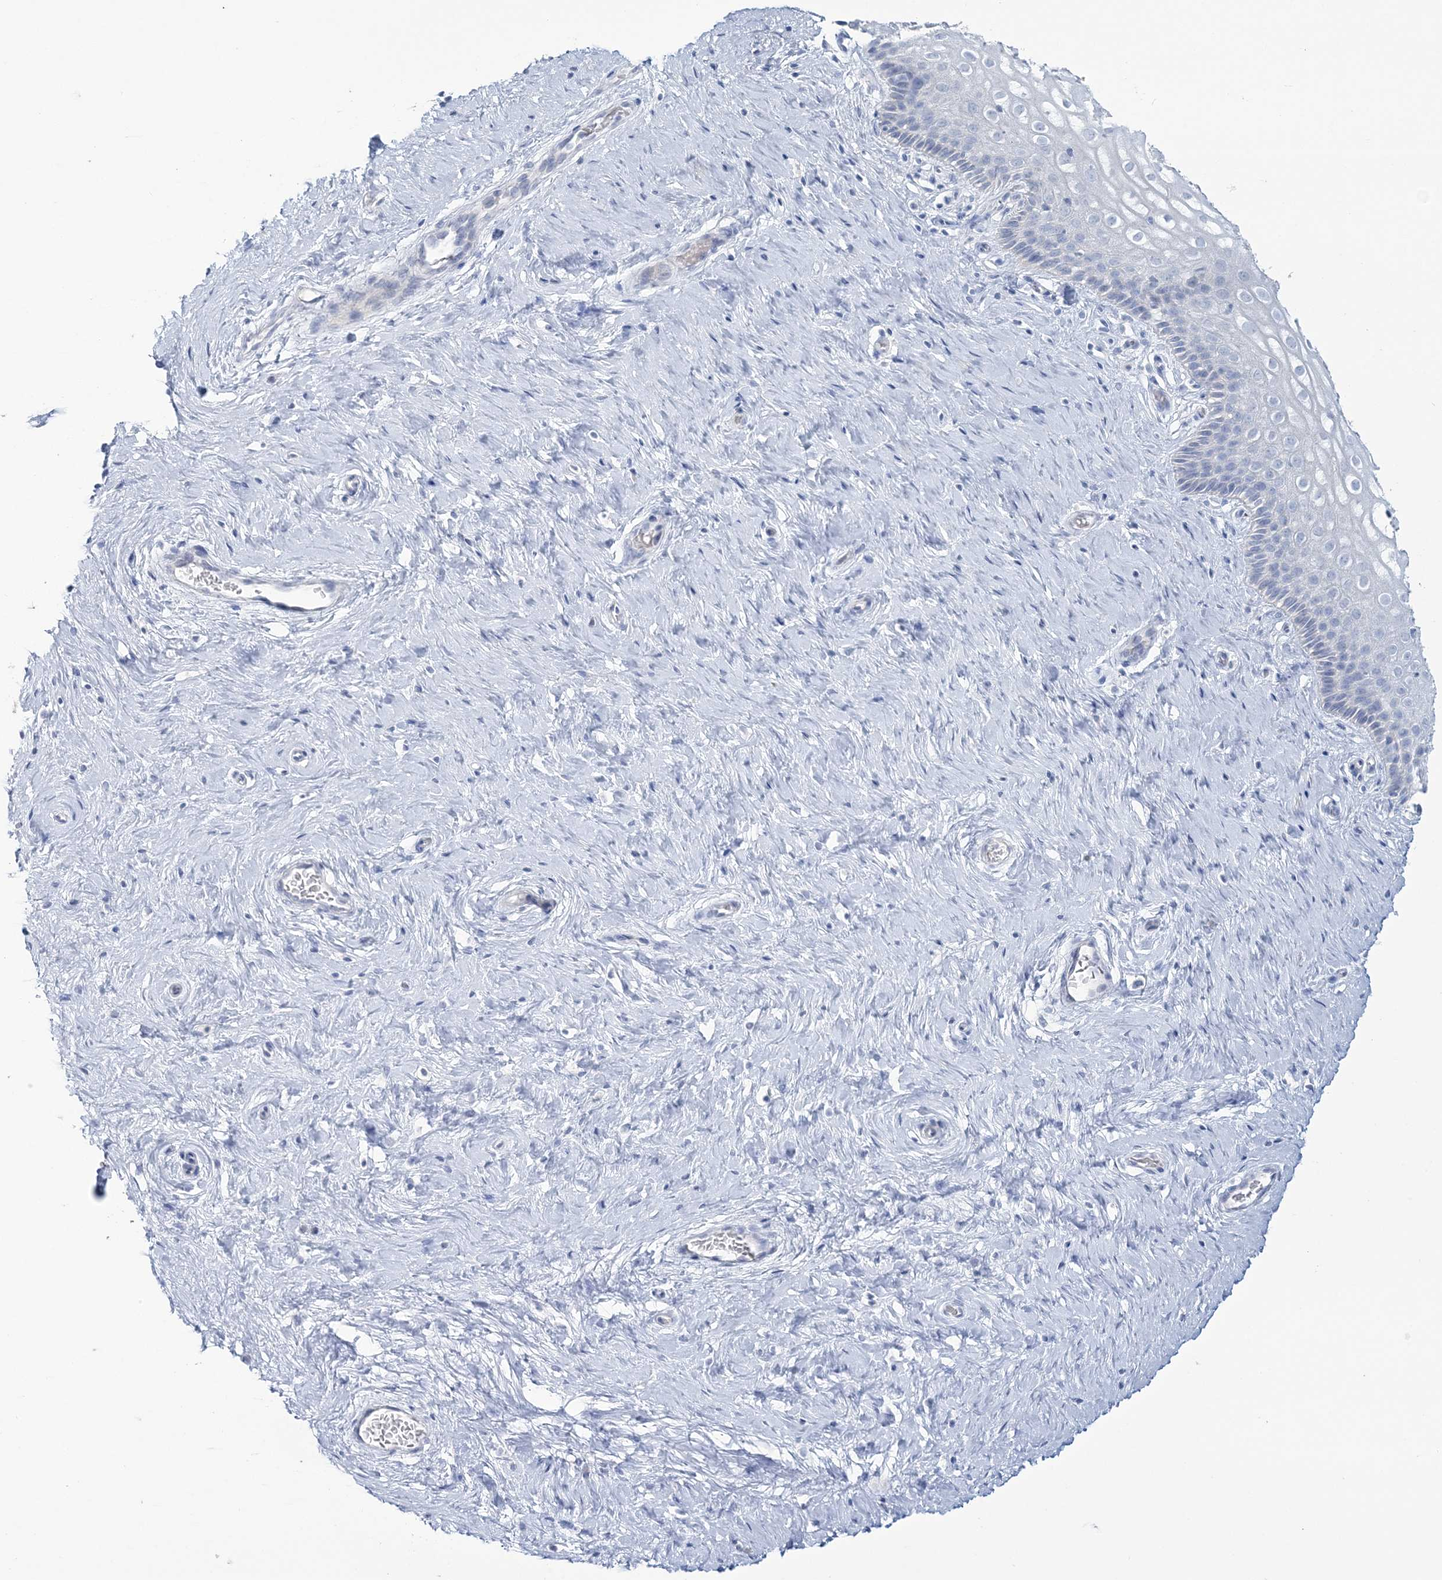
{"staining": {"intensity": "negative", "quantity": "none", "location": "none"}, "tissue": "cervix", "cell_type": "Glandular cells", "image_type": "normal", "snomed": [{"axis": "morphology", "description": "Normal tissue, NOS"}, {"axis": "topography", "description": "Cervix"}], "caption": "An immunohistochemistry micrograph of unremarkable cervix is shown. There is no staining in glandular cells of cervix. (DAB (3,3'-diaminobenzidine) immunohistochemistry, high magnification).", "gene": "CYP3A4", "patient": {"sex": "female", "age": 33}}